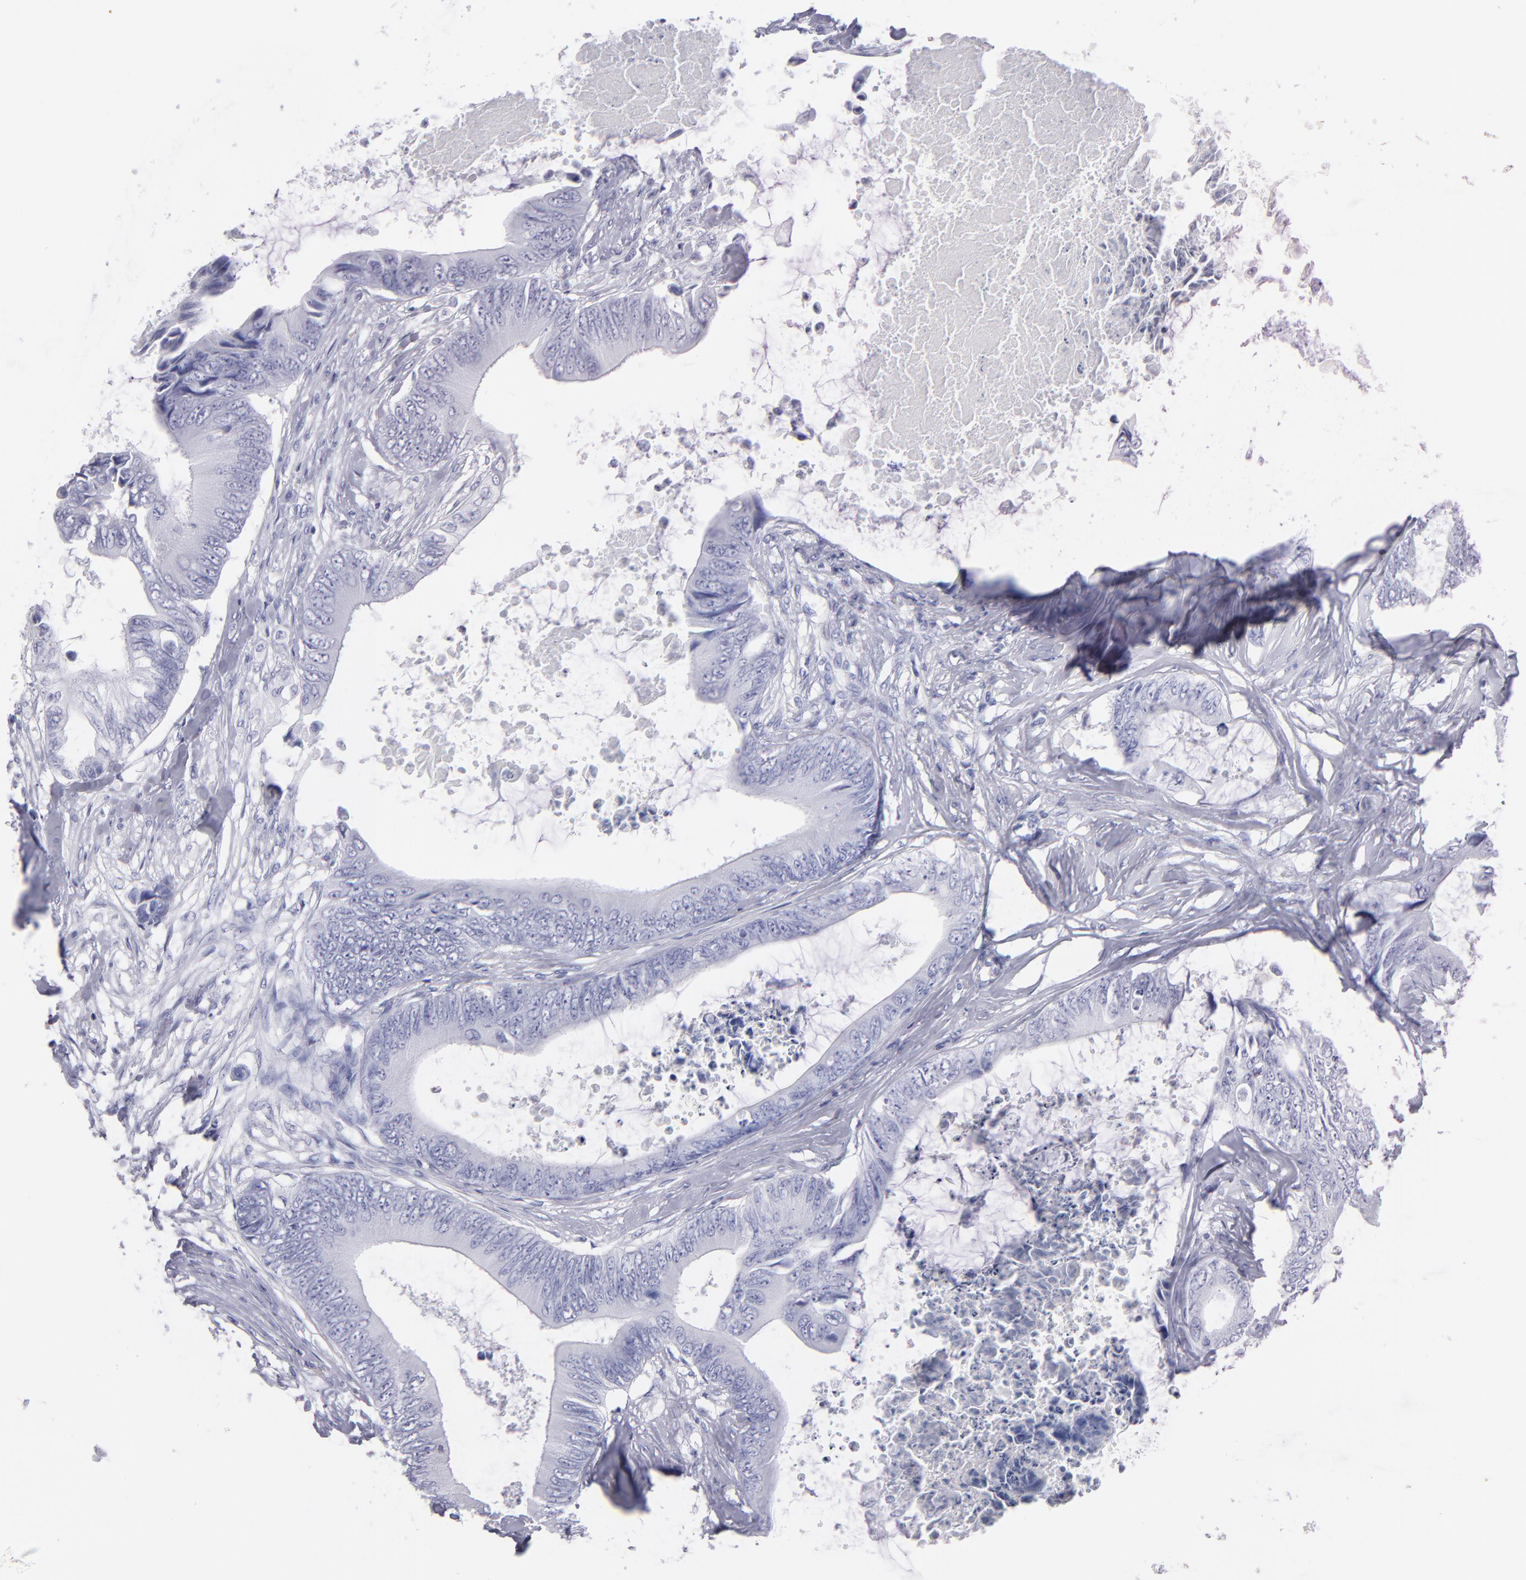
{"staining": {"intensity": "negative", "quantity": "none", "location": "none"}, "tissue": "colorectal cancer", "cell_type": "Tumor cells", "image_type": "cancer", "snomed": [{"axis": "morphology", "description": "Normal tissue, NOS"}, {"axis": "morphology", "description": "Adenocarcinoma, NOS"}, {"axis": "topography", "description": "Rectum"}, {"axis": "topography", "description": "Peripheral nerve tissue"}], "caption": "IHC micrograph of adenocarcinoma (colorectal) stained for a protein (brown), which displays no positivity in tumor cells.", "gene": "MB", "patient": {"sex": "female", "age": 77}}